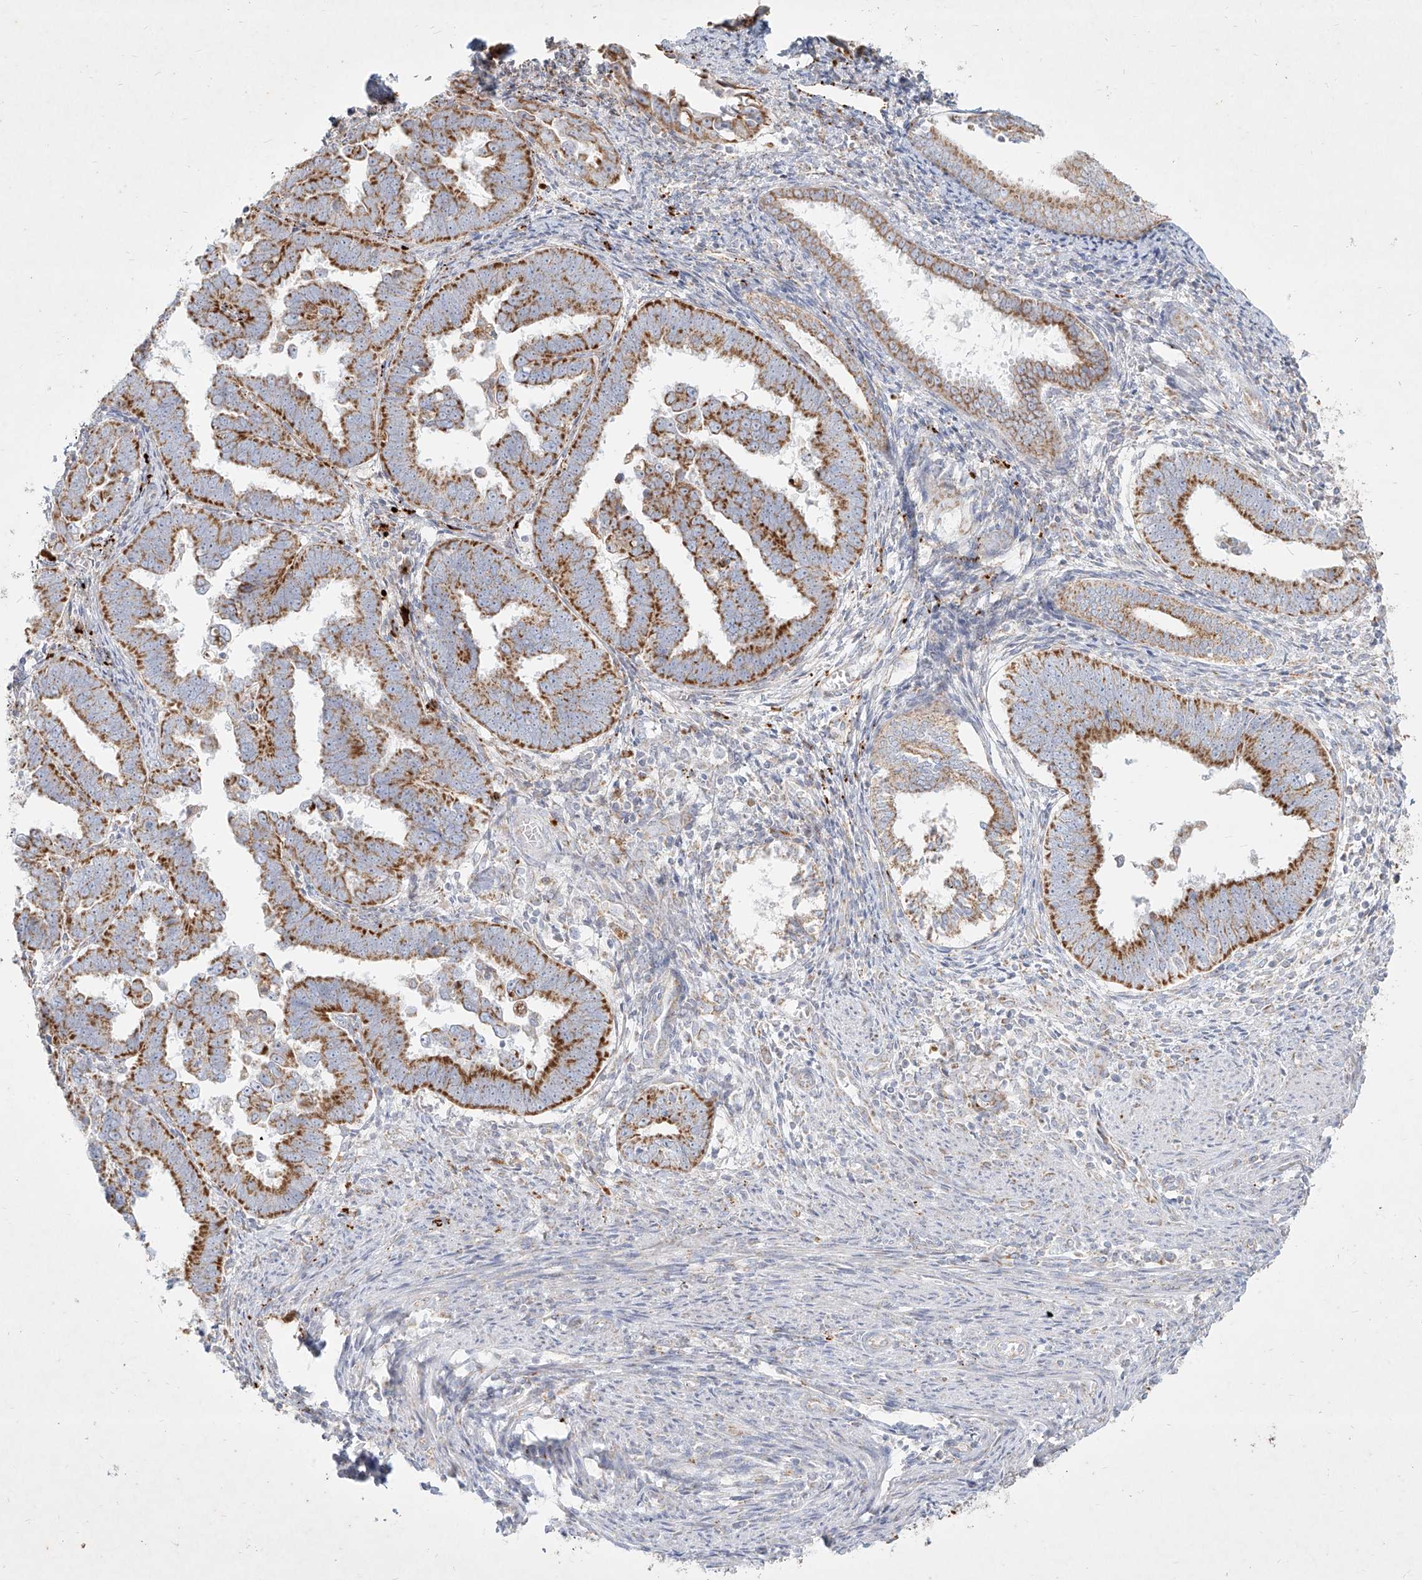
{"staining": {"intensity": "moderate", "quantity": "25%-75%", "location": "cytoplasmic/membranous"}, "tissue": "endometrial cancer", "cell_type": "Tumor cells", "image_type": "cancer", "snomed": [{"axis": "morphology", "description": "Adenocarcinoma, NOS"}, {"axis": "topography", "description": "Endometrium"}], "caption": "The immunohistochemical stain shows moderate cytoplasmic/membranous expression in tumor cells of endometrial cancer tissue.", "gene": "MTX2", "patient": {"sex": "female", "age": 75}}